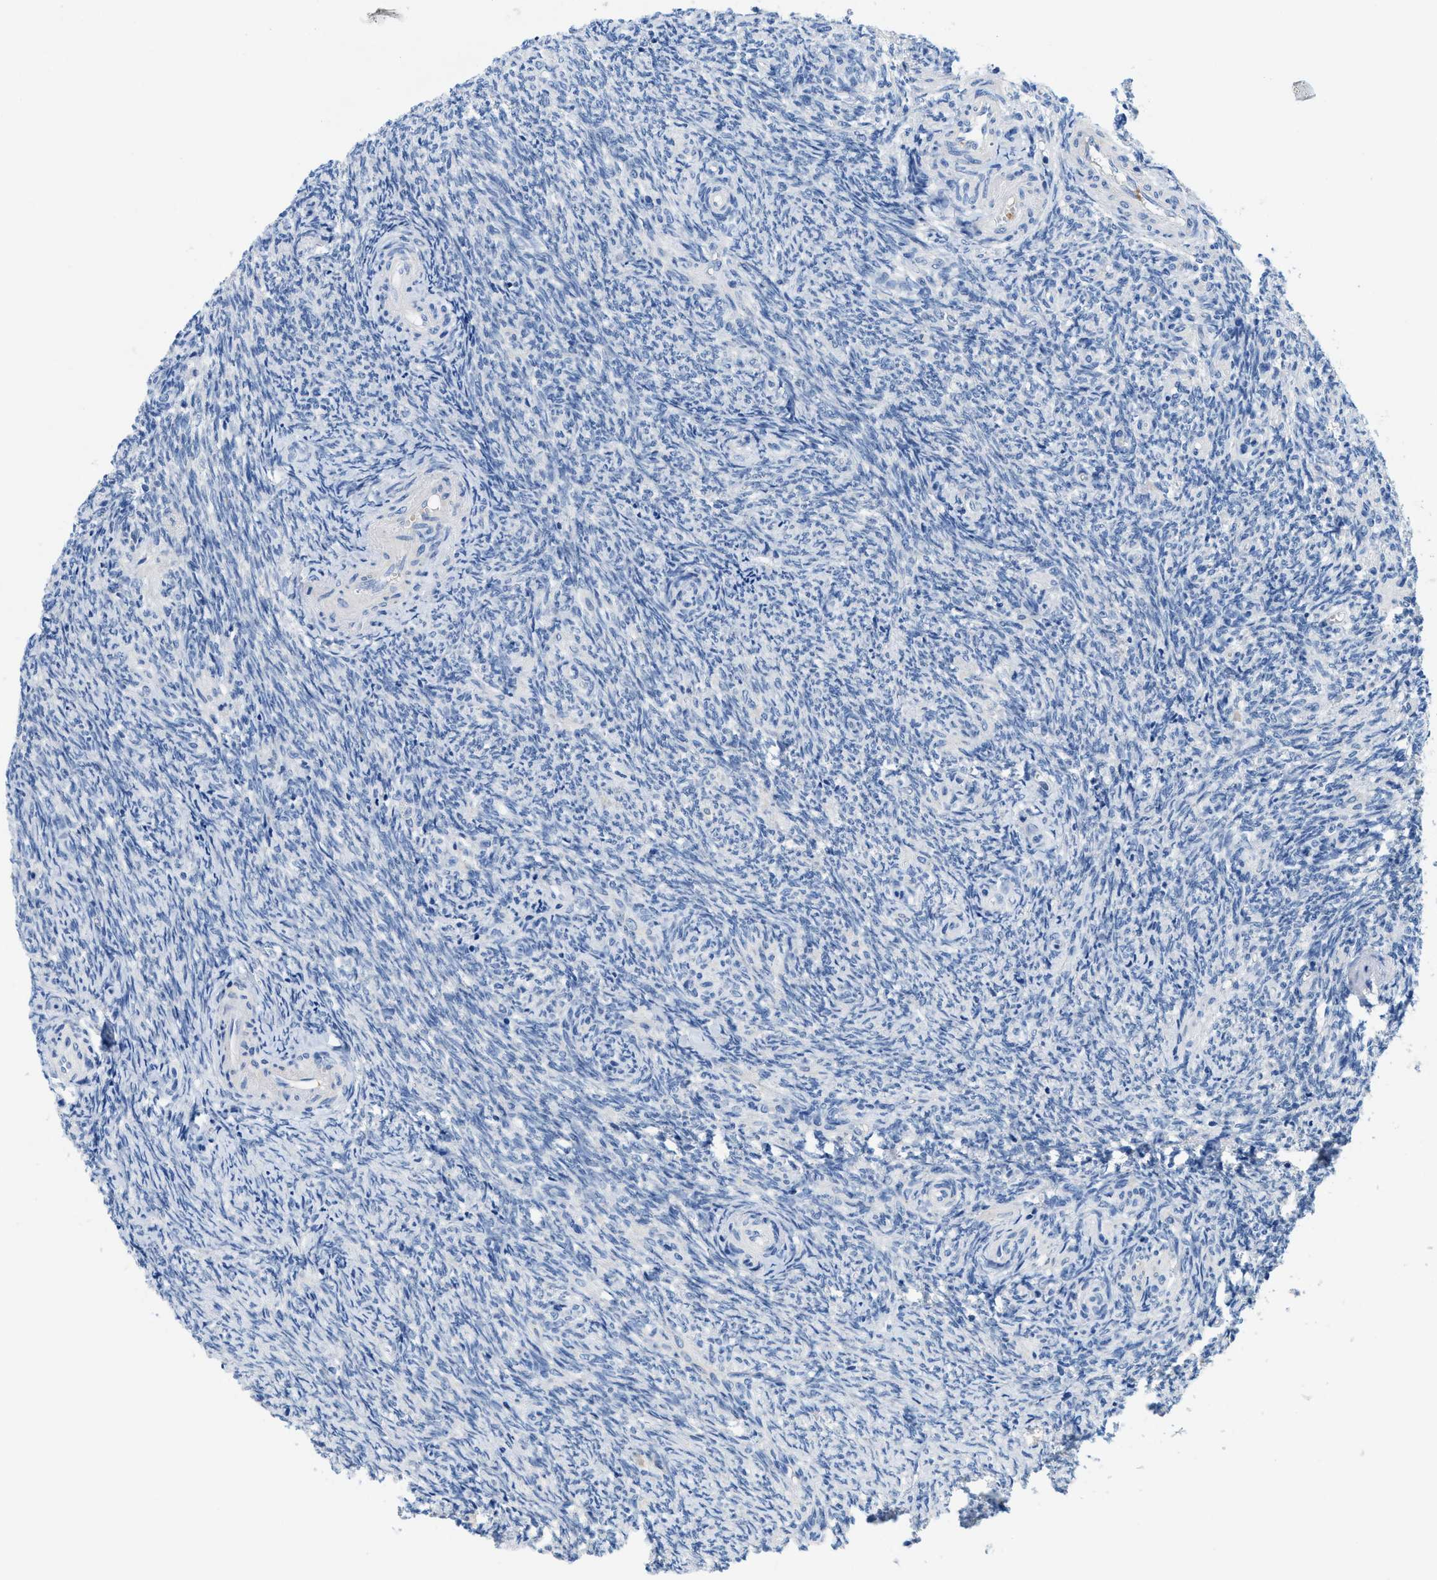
{"staining": {"intensity": "moderate", "quantity": ">75%", "location": "cytoplasmic/membranous"}, "tissue": "ovary", "cell_type": "Follicle cells", "image_type": "normal", "snomed": [{"axis": "morphology", "description": "Normal tissue, NOS"}, {"axis": "topography", "description": "Ovary"}], "caption": "Immunohistochemistry (DAB) staining of unremarkable human ovary shows moderate cytoplasmic/membranous protein positivity in approximately >75% of follicle cells.", "gene": "BPGM", "patient": {"sex": "female", "age": 41}}